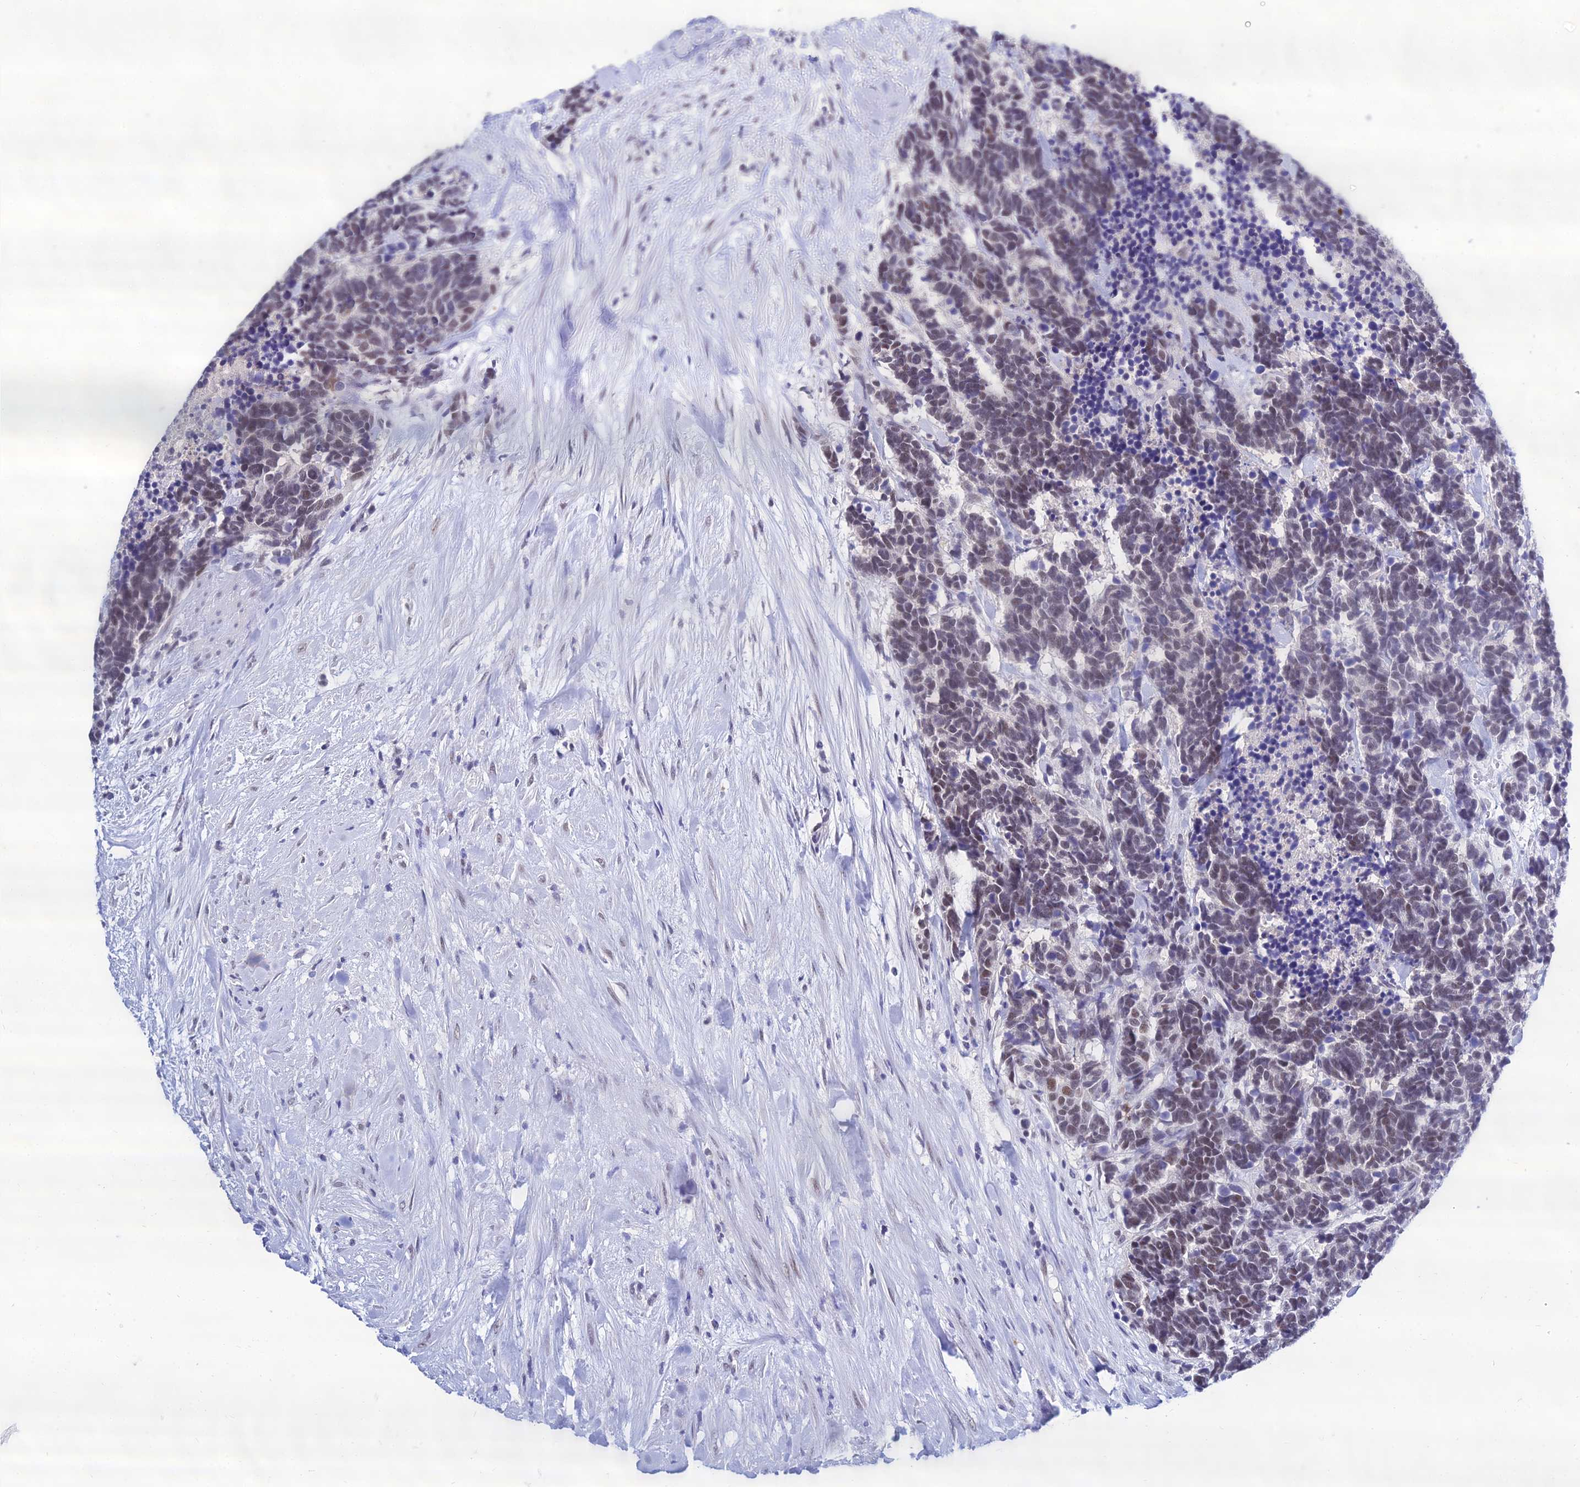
{"staining": {"intensity": "weak", "quantity": "25%-75%", "location": "nuclear"}, "tissue": "carcinoid", "cell_type": "Tumor cells", "image_type": "cancer", "snomed": [{"axis": "morphology", "description": "Carcinoma, NOS"}, {"axis": "morphology", "description": "Carcinoid, malignant, NOS"}, {"axis": "topography", "description": "Prostate"}], "caption": "Protein staining exhibits weak nuclear staining in approximately 25%-75% of tumor cells in carcinoma.", "gene": "PPP4R2", "patient": {"sex": "male", "age": 57}}